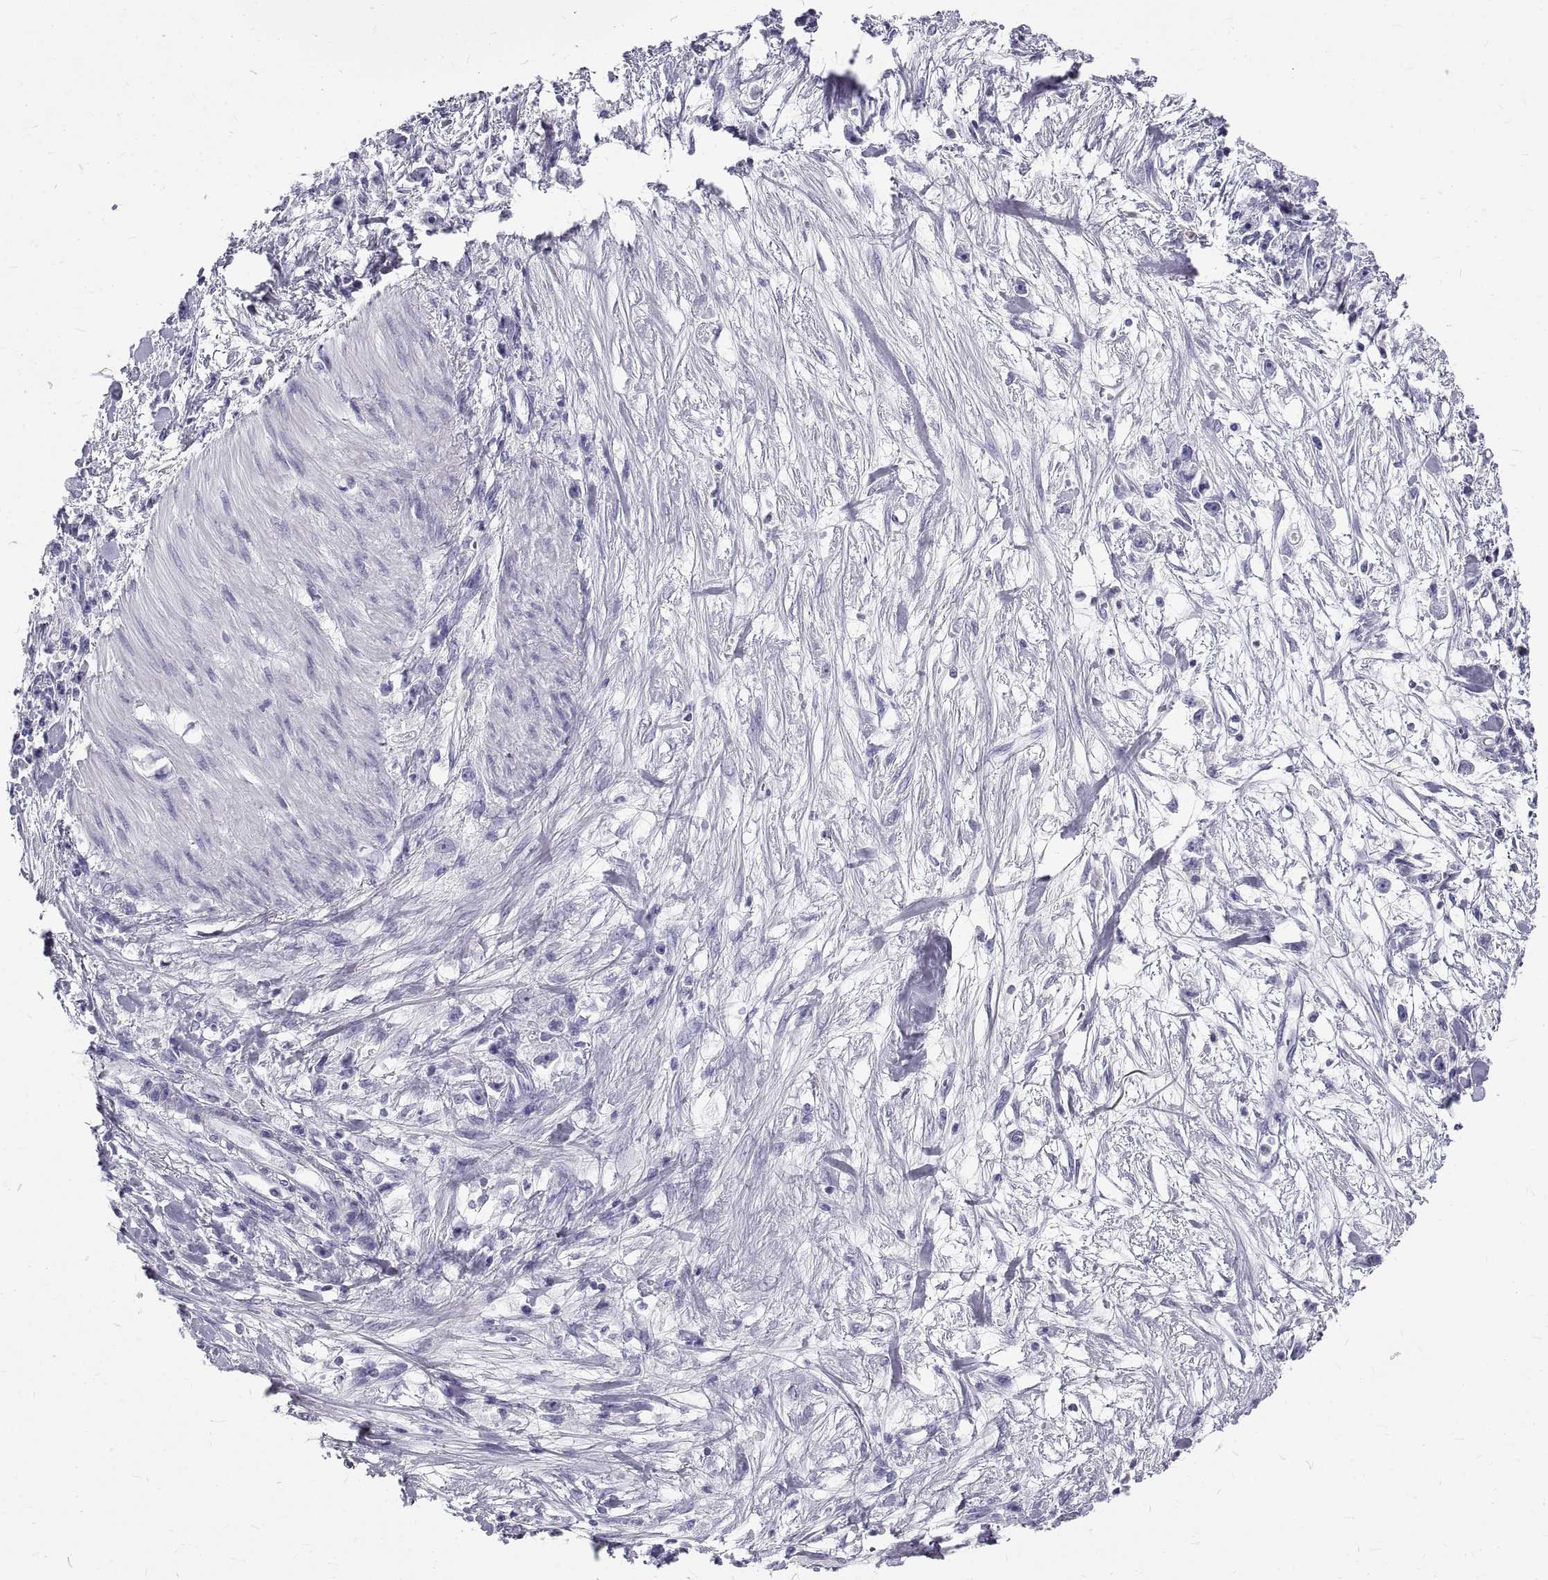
{"staining": {"intensity": "negative", "quantity": "none", "location": "none"}, "tissue": "stomach cancer", "cell_type": "Tumor cells", "image_type": "cancer", "snomed": [{"axis": "morphology", "description": "Adenocarcinoma, NOS"}, {"axis": "topography", "description": "Stomach"}], "caption": "This is an IHC photomicrograph of stomach cancer (adenocarcinoma). There is no positivity in tumor cells.", "gene": "GNG12", "patient": {"sex": "female", "age": 59}}